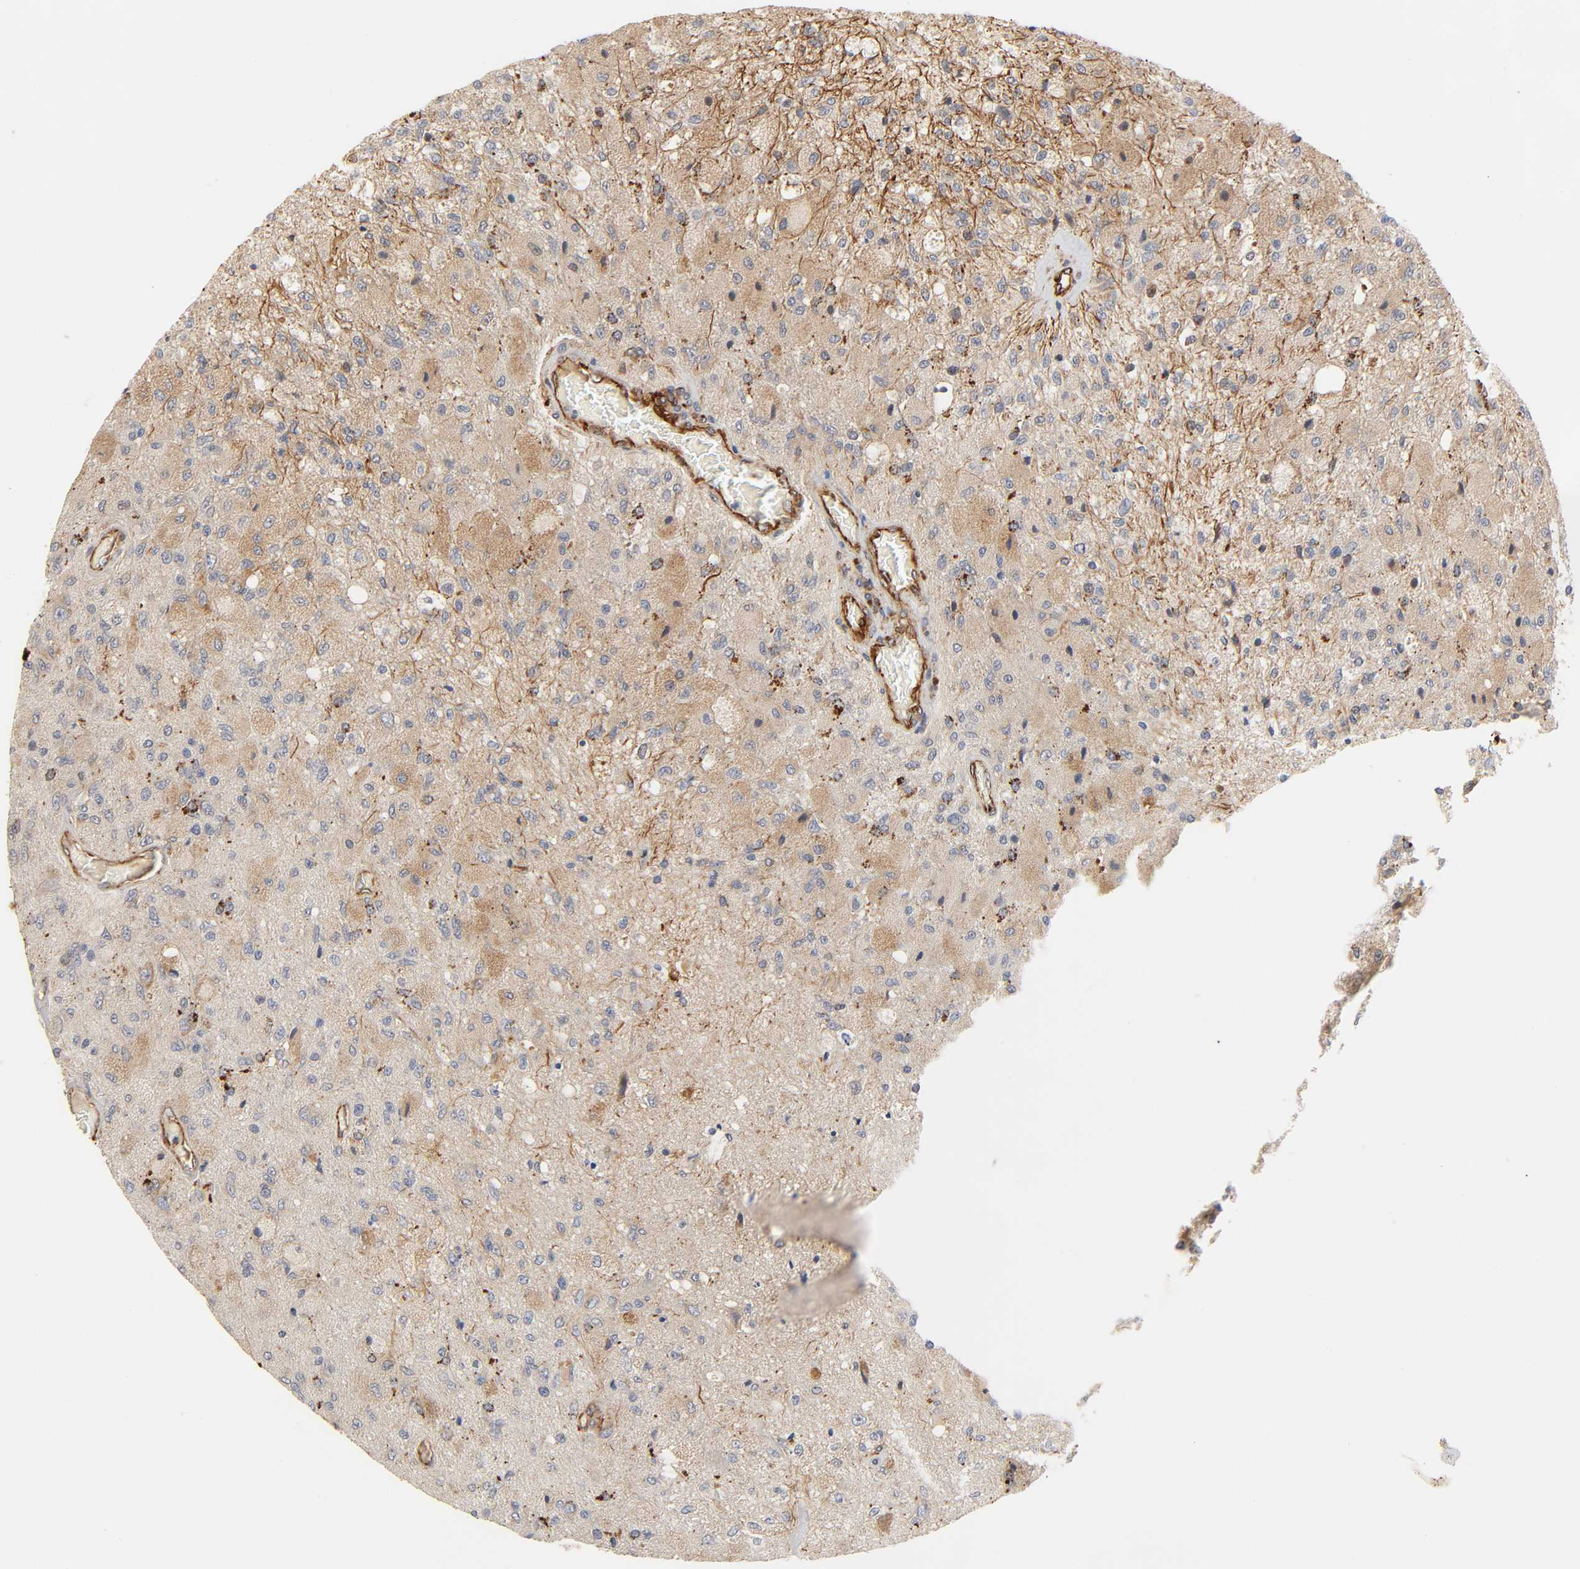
{"staining": {"intensity": "moderate", "quantity": ">75%", "location": "cytoplasmic/membranous"}, "tissue": "glioma", "cell_type": "Tumor cells", "image_type": "cancer", "snomed": [{"axis": "morphology", "description": "Normal tissue, NOS"}, {"axis": "morphology", "description": "Glioma, malignant, High grade"}, {"axis": "topography", "description": "Cerebral cortex"}], "caption": "Moderate cytoplasmic/membranous protein expression is identified in about >75% of tumor cells in malignant glioma (high-grade).", "gene": "REEP6", "patient": {"sex": "male", "age": 77}}